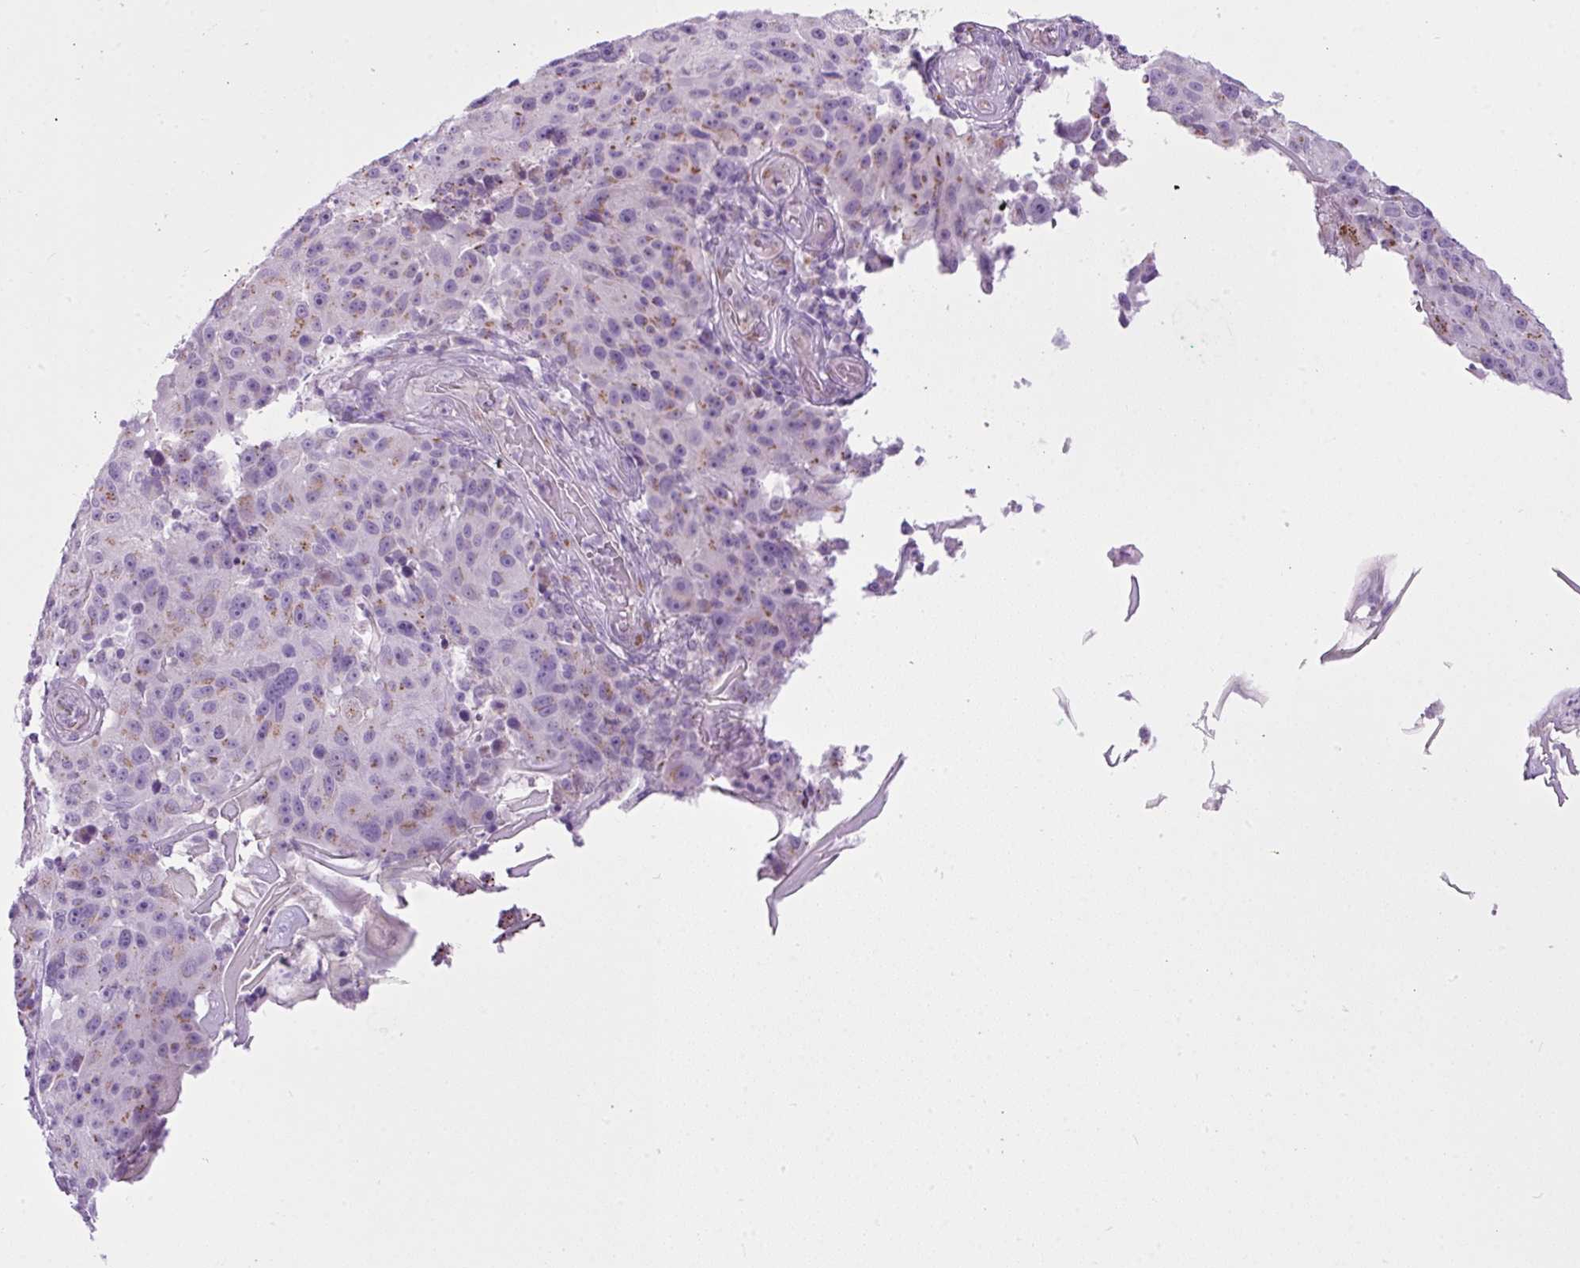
{"staining": {"intensity": "weak", "quantity": "<25%", "location": "cytoplasmic/membranous"}, "tissue": "melanoma", "cell_type": "Tumor cells", "image_type": "cancer", "snomed": [{"axis": "morphology", "description": "Malignant melanoma, NOS"}, {"axis": "topography", "description": "Skin"}], "caption": "This is an IHC histopathology image of human malignant melanoma. There is no expression in tumor cells.", "gene": "FAM43A", "patient": {"sex": "male", "age": 53}}